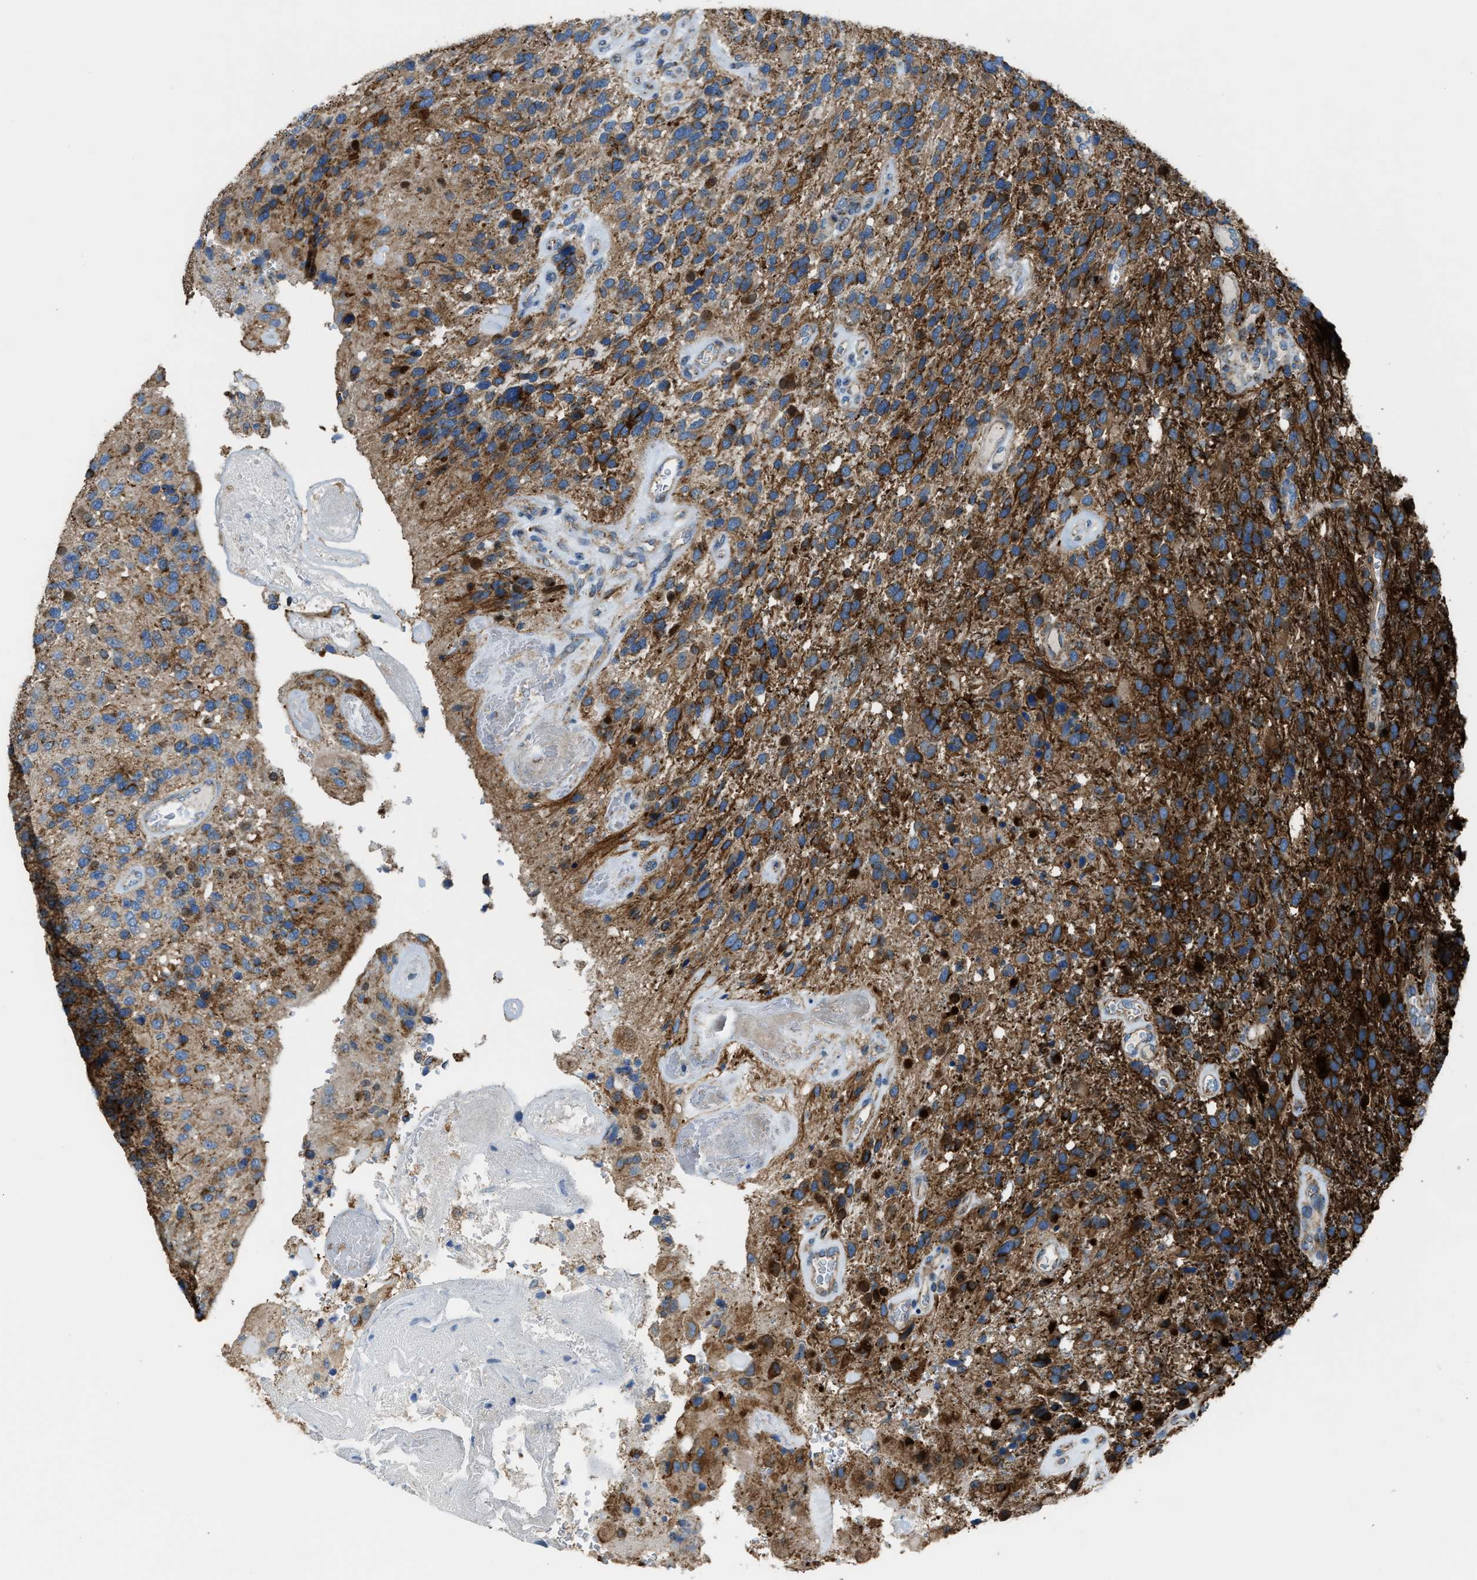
{"staining": {"intensity": "strong", "quantity": ">75%", "location": "cytoplasmic/membranous"}, "tissue": "glioma", "cell_type": "Tumor cells", "image_type": "cancer", "snomed": [{"axis": "morphology", "description": "Glioma, malignant, High grade"}, {"axis": "topography", "description": "Brain"}], "caption": "This is a photomicrograph of IHC staining of glioma, which shows strong positivity in the cytoplasmic/membranous of tumor cells.", "gene": "SLC25A11", "patient": {"sex": "female", "age": 58}}